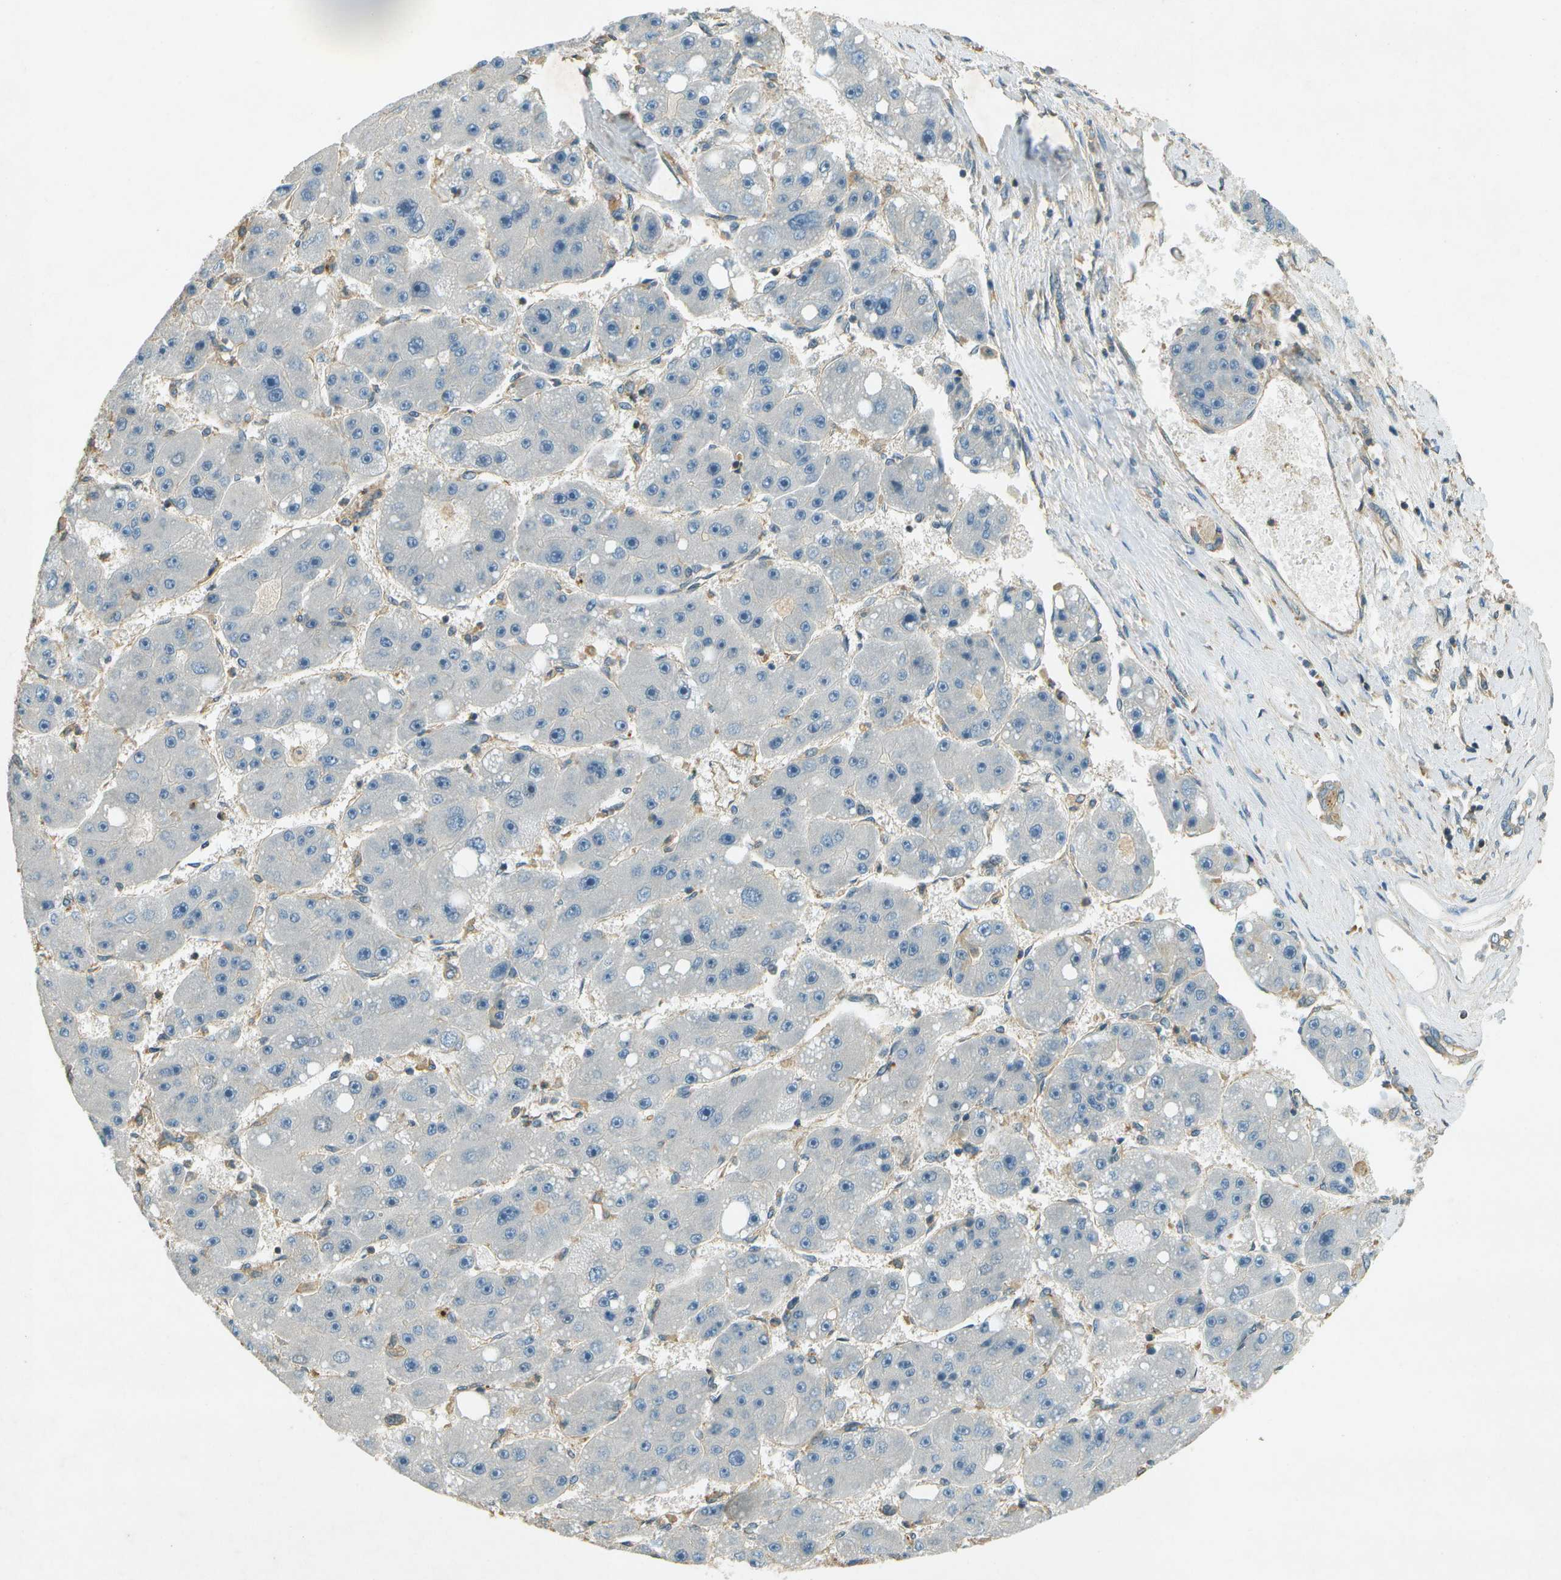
{"staining": {"intensity": "negative", "quantity": "none", "location": "none"}, "tissue": "liver cancer", "cell_type": "Tumor cells", "image_type": "cancer", "snomed": [{"axis": "morphology", "description": "Carcinoma, Hepatocellular, NOS"}, {"axis": "topography", "description": "Liver"}], "caption": "Image shows no protein expression in tumor cells of liver cancer (hepatocellular carcinoma) tissue.", "gene": "NUDT4", "patient": {"sex": "female", "age": 61}}